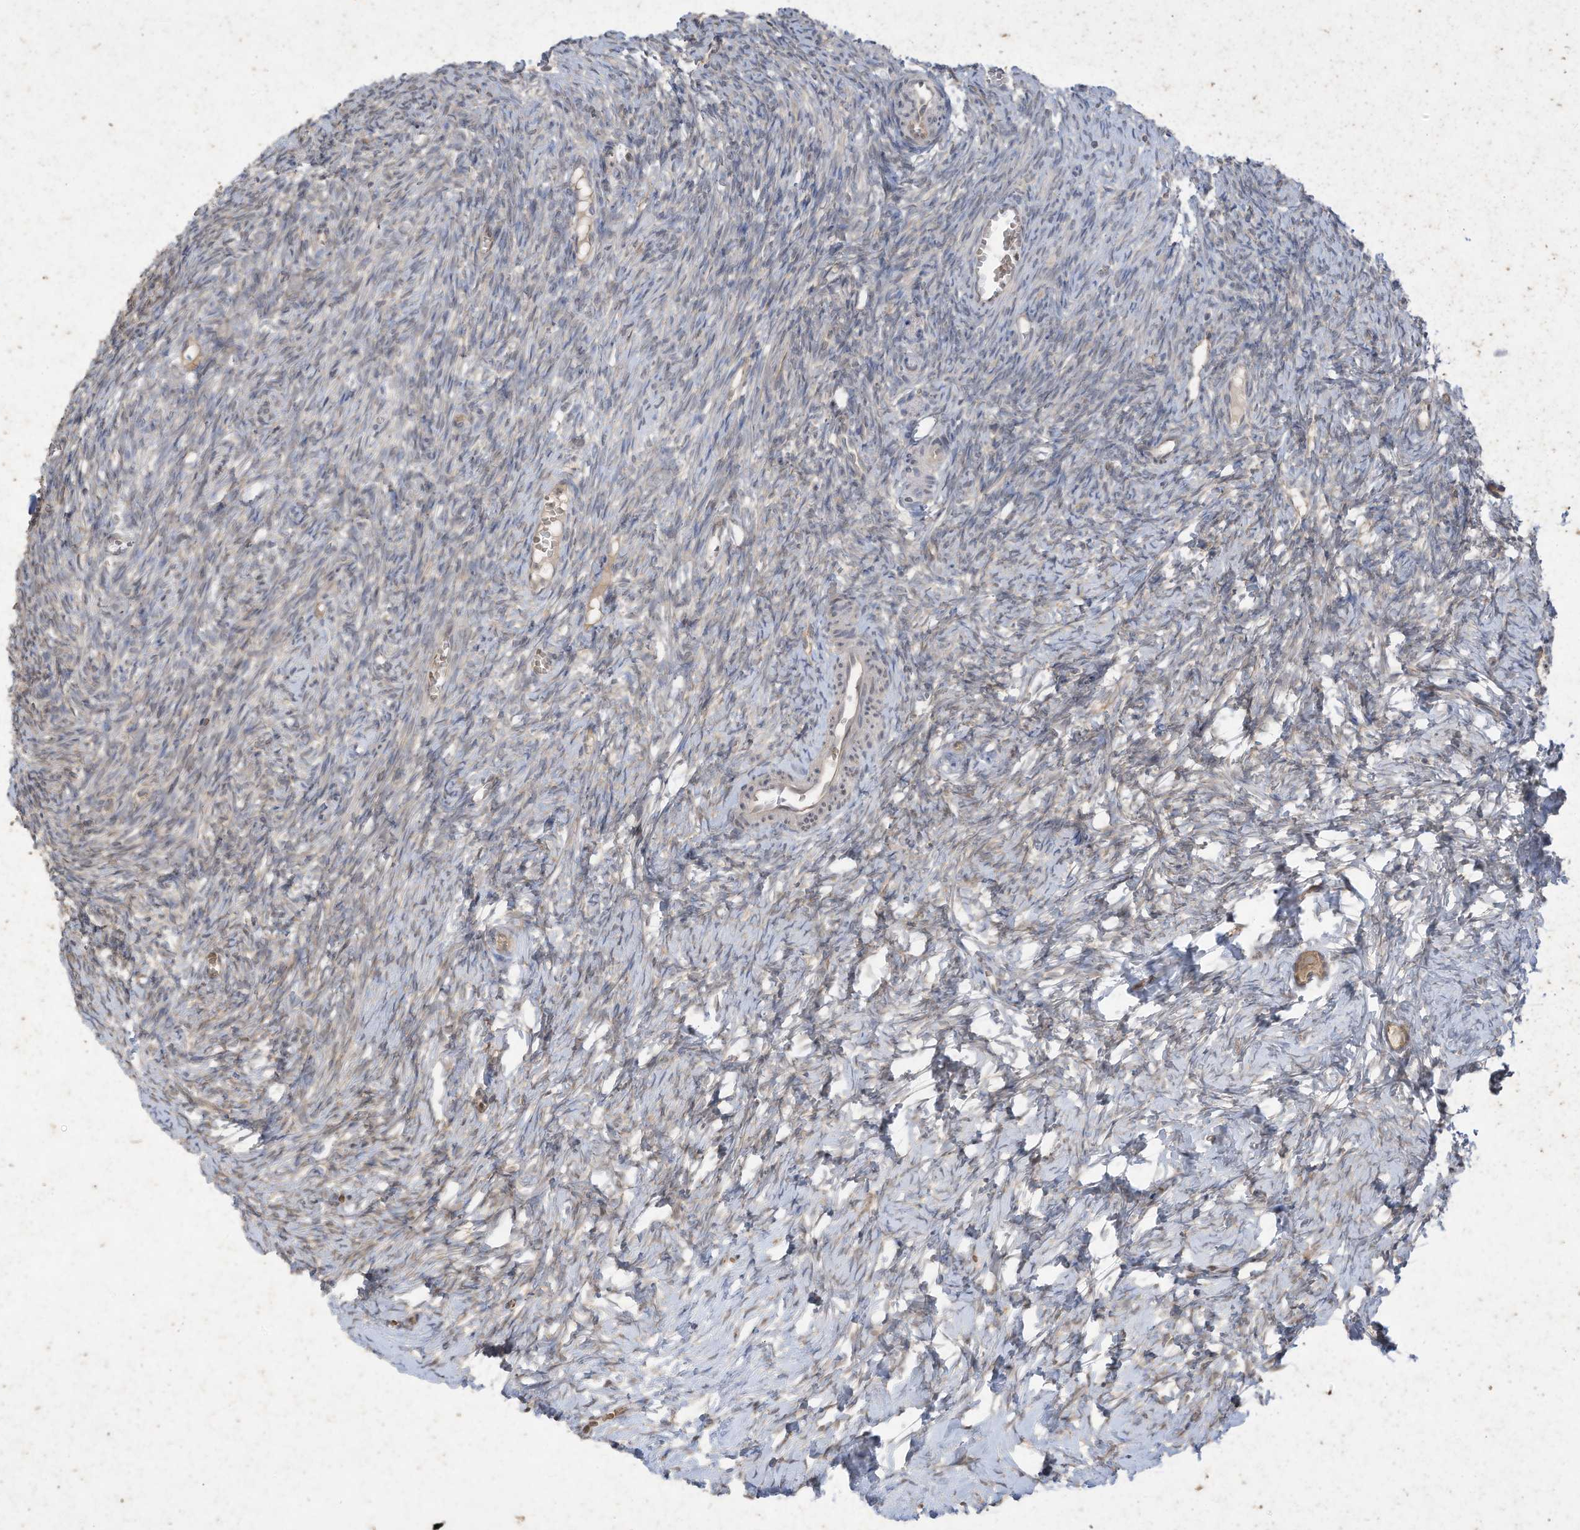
{"staining": {"intensity": "weak", "quantity": "25%-75%", "location": "cytoplasmic/membranous"}, "tissue": "ovary", "cell_type": "Follicle cells", "image_type": "normal", "snomed": [{"axis": "morphology", "description": "Normal tissue, NOS"}, {"axis": "topography", "description": "Ovary"}], "caption": "Protein expression by IHC demonstrates weak cytoplasmic/membranous expression in about 25%-75% of follicle cells in normal ovary.", "gene": "MATN2", "patient": {"sex": "female", "age": 27}}